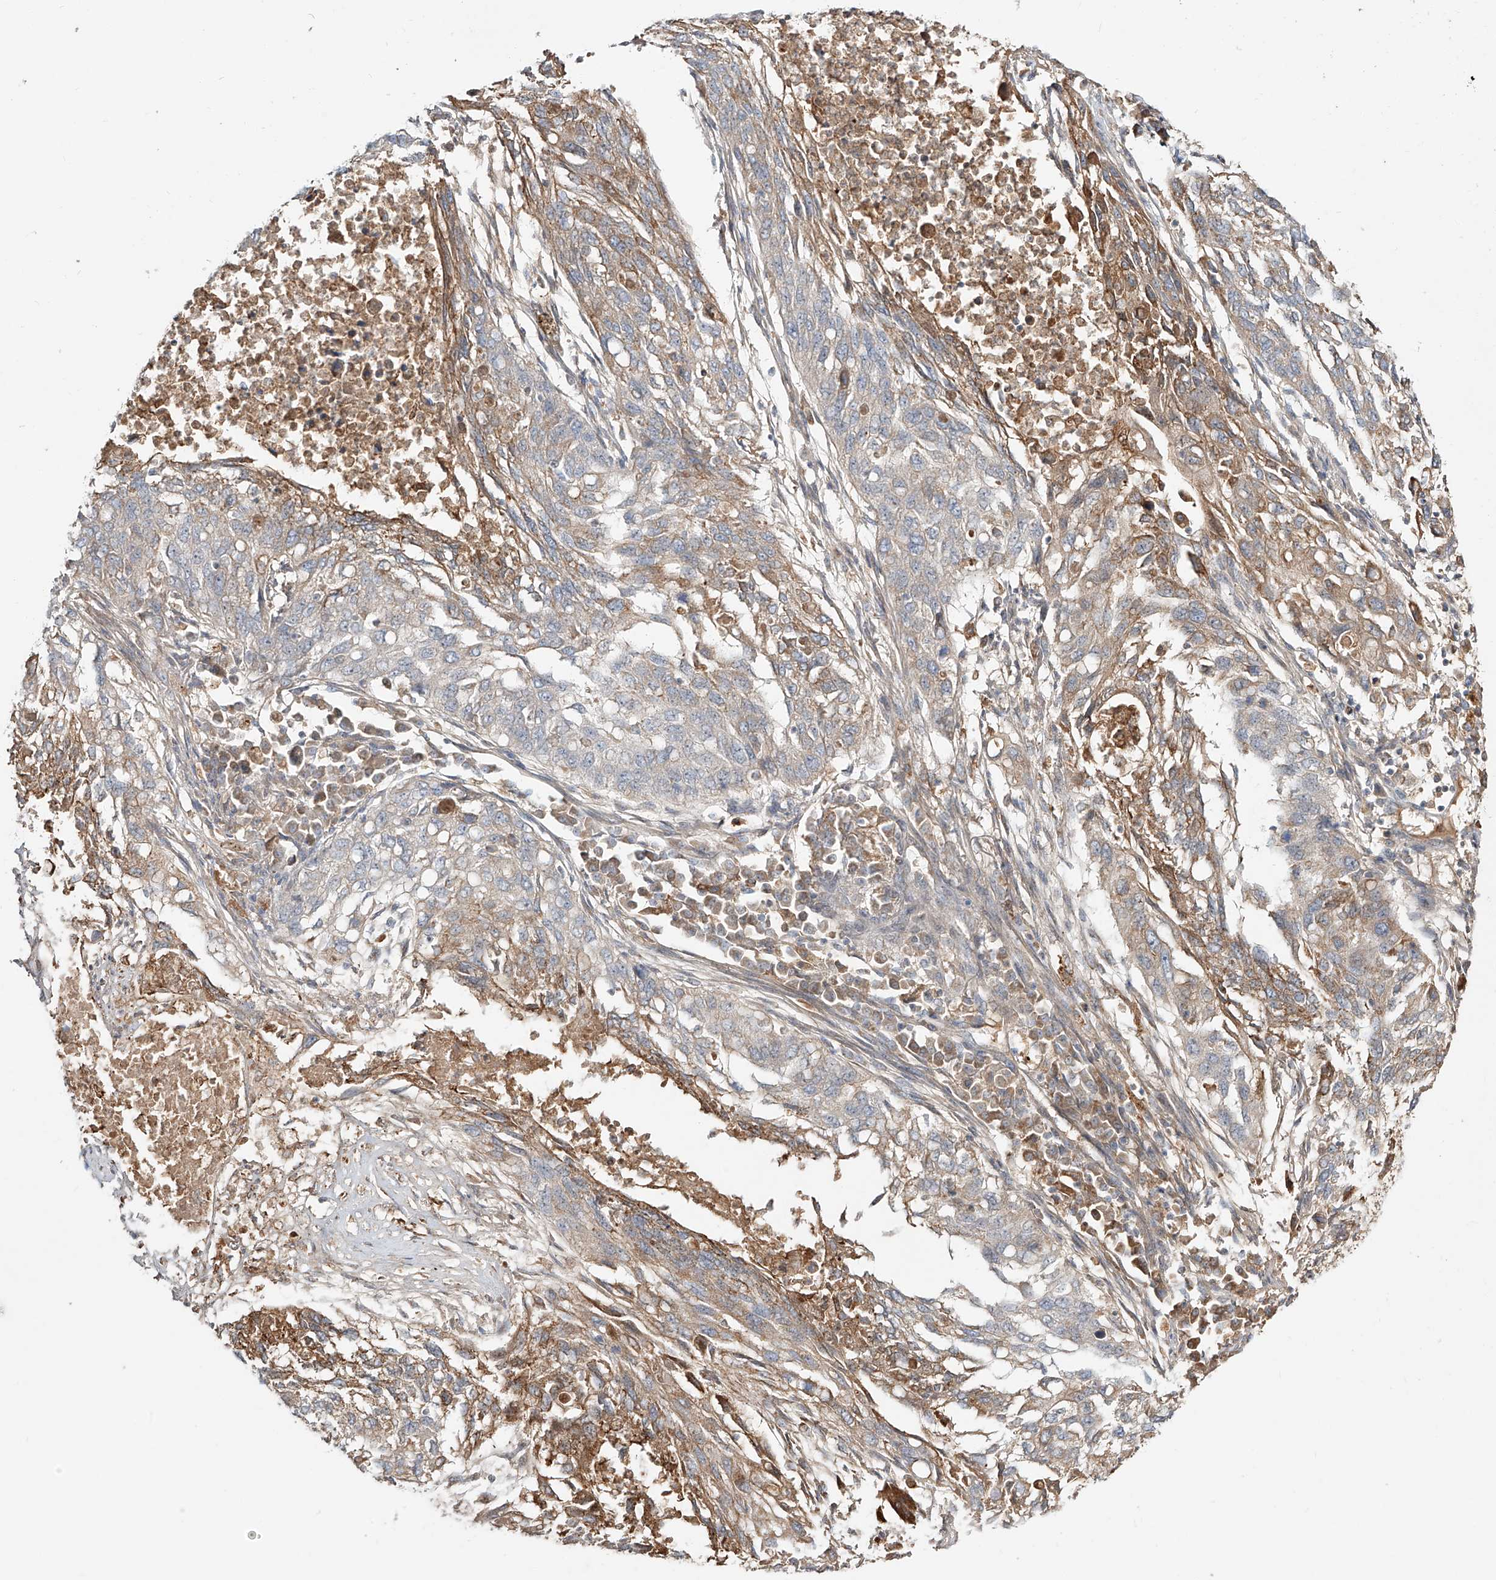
{"staining": {"intensity": "moderate", "quantity": "25%-75%", "location": "cytoplasmic/membranous"}, "tissue": "lung cancer", "cell_type": "Tumor cells", "image_type": "cancer", "snomed": [{"axis": "morphology", "description": "Squamous cell carcinoma, NOS"}, {"axis": "topography", "description": "Lung"}], "caption": "Immunohistochemical staining of human lung cancer demonstrates medium levels of moderate cytoplasmic/membranous protein positivity in approximately 25%-75% of tumor cells.", "gene": "ERO1A", "patient": {"sex": "female", "age": 63}}